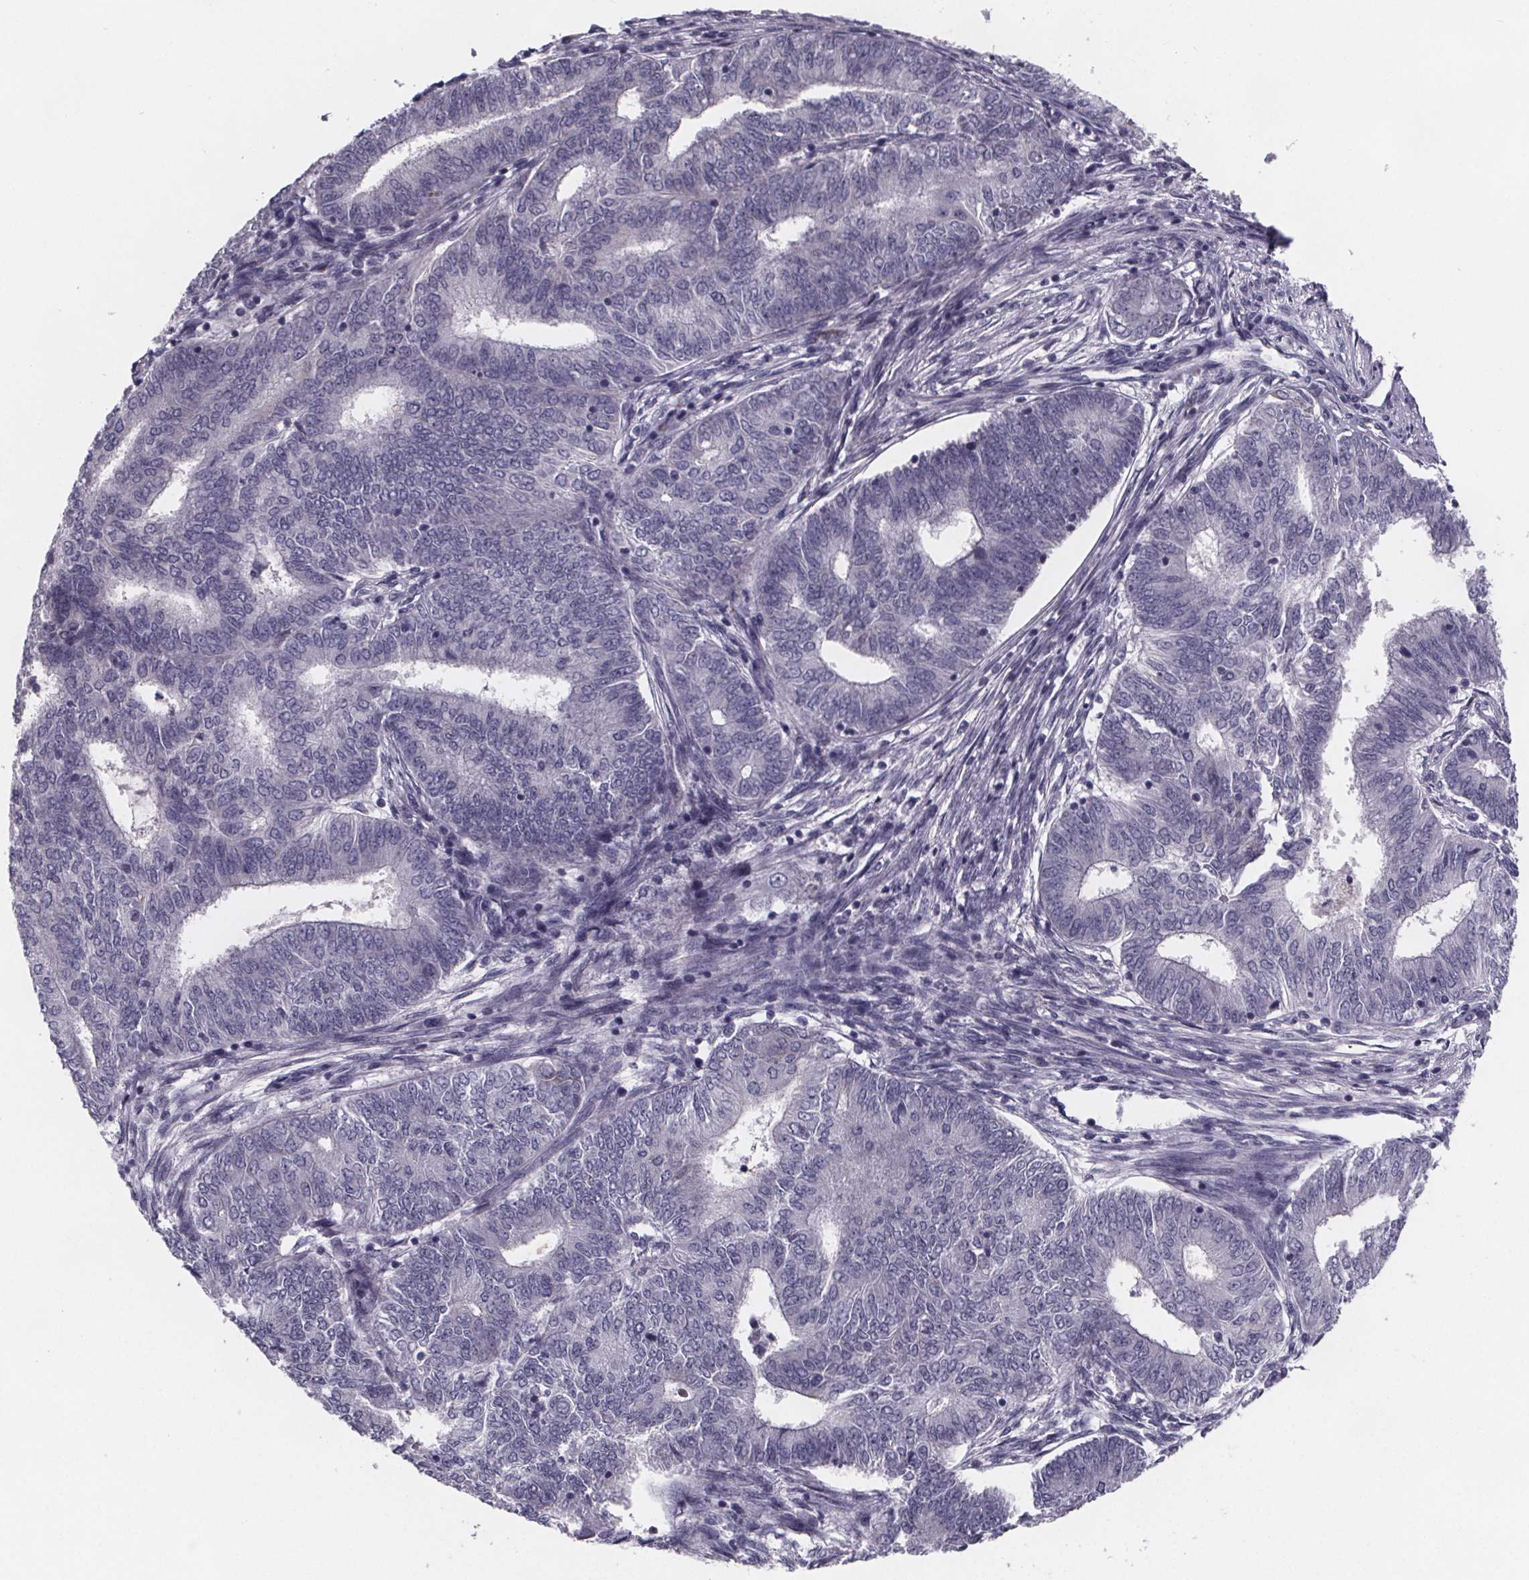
{"staining": {"intensity": "negative", "quantity": "none", "location": "none"}, "tissue": "endometrial cancer", "cell_type": "Tumor cells", "image_type": "cancer", "snomed": [{"axis": "morphology", "description": "Adenocarcinoma, NOS"}, {"axis": "topography", "description": "Endometrium"}], "caption": "Immunohistochemical staining of human endometrial cancer exhibits no significant positivity in tumor cells.", "gene": "PAH", "patient": {"sex": "female", "age": 62}}